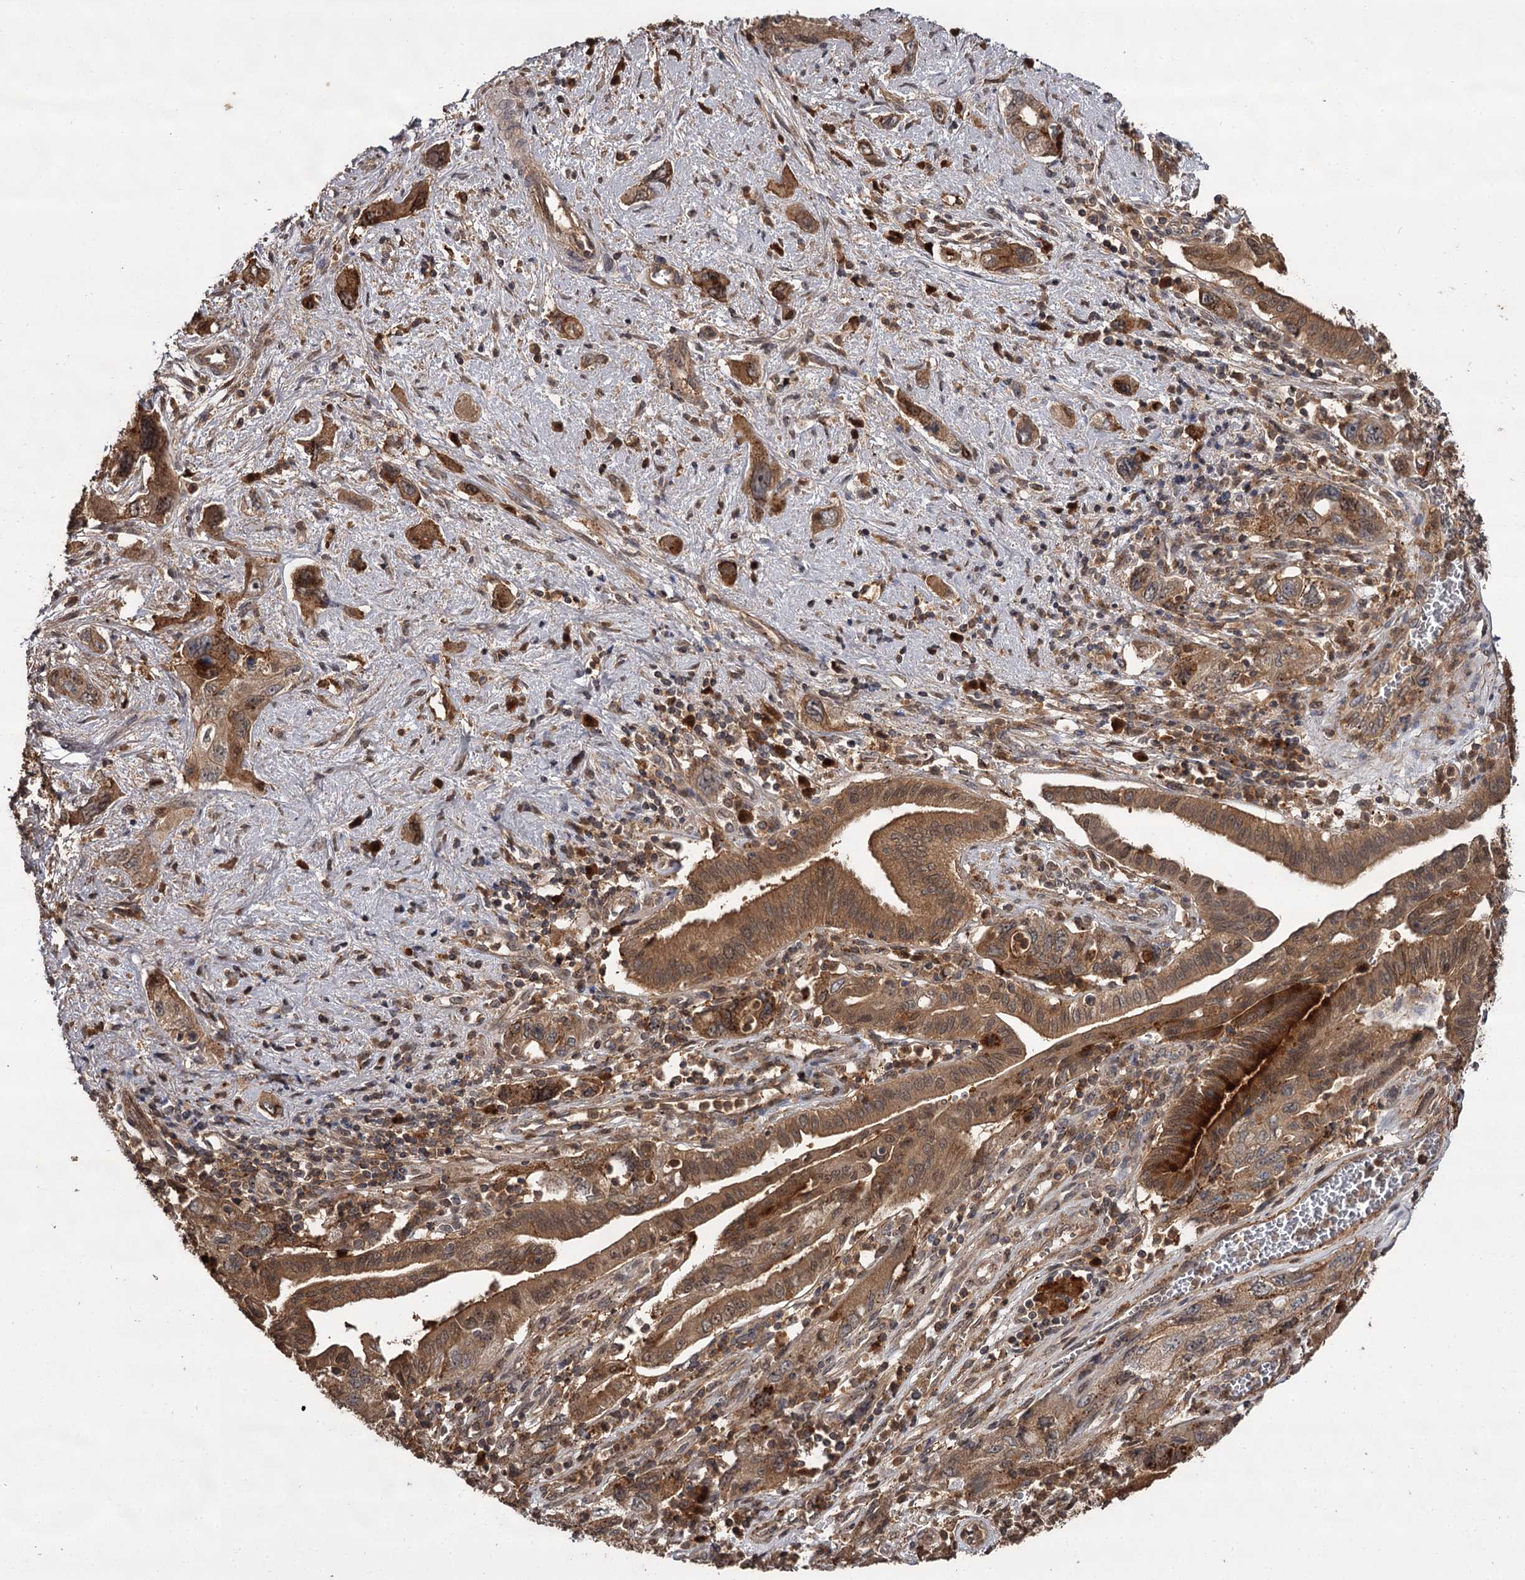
{"staining": {"intensity": "moderate", "quantity": ">75%", "location": "cytoplasmic/membranous"}, "tissue": "pancreatic cancer", "cell_type": "Tumor cells", "image_type": "cancer", "snomed": [{"axis": "morphology", "description": "Adenocarcinoma, NOS"}, {"axis": "topography", "description": "Pancreas"}], "caption": "A micrograph showing moderate cytoplasmic/membranous expression in approximately >75% of tumor cells in pancreatic adenocarcinoma, as visualized by brown immunohistochemical staining.", "gene": "TTC12", "patient": {"sex": "female", "age": 73}}